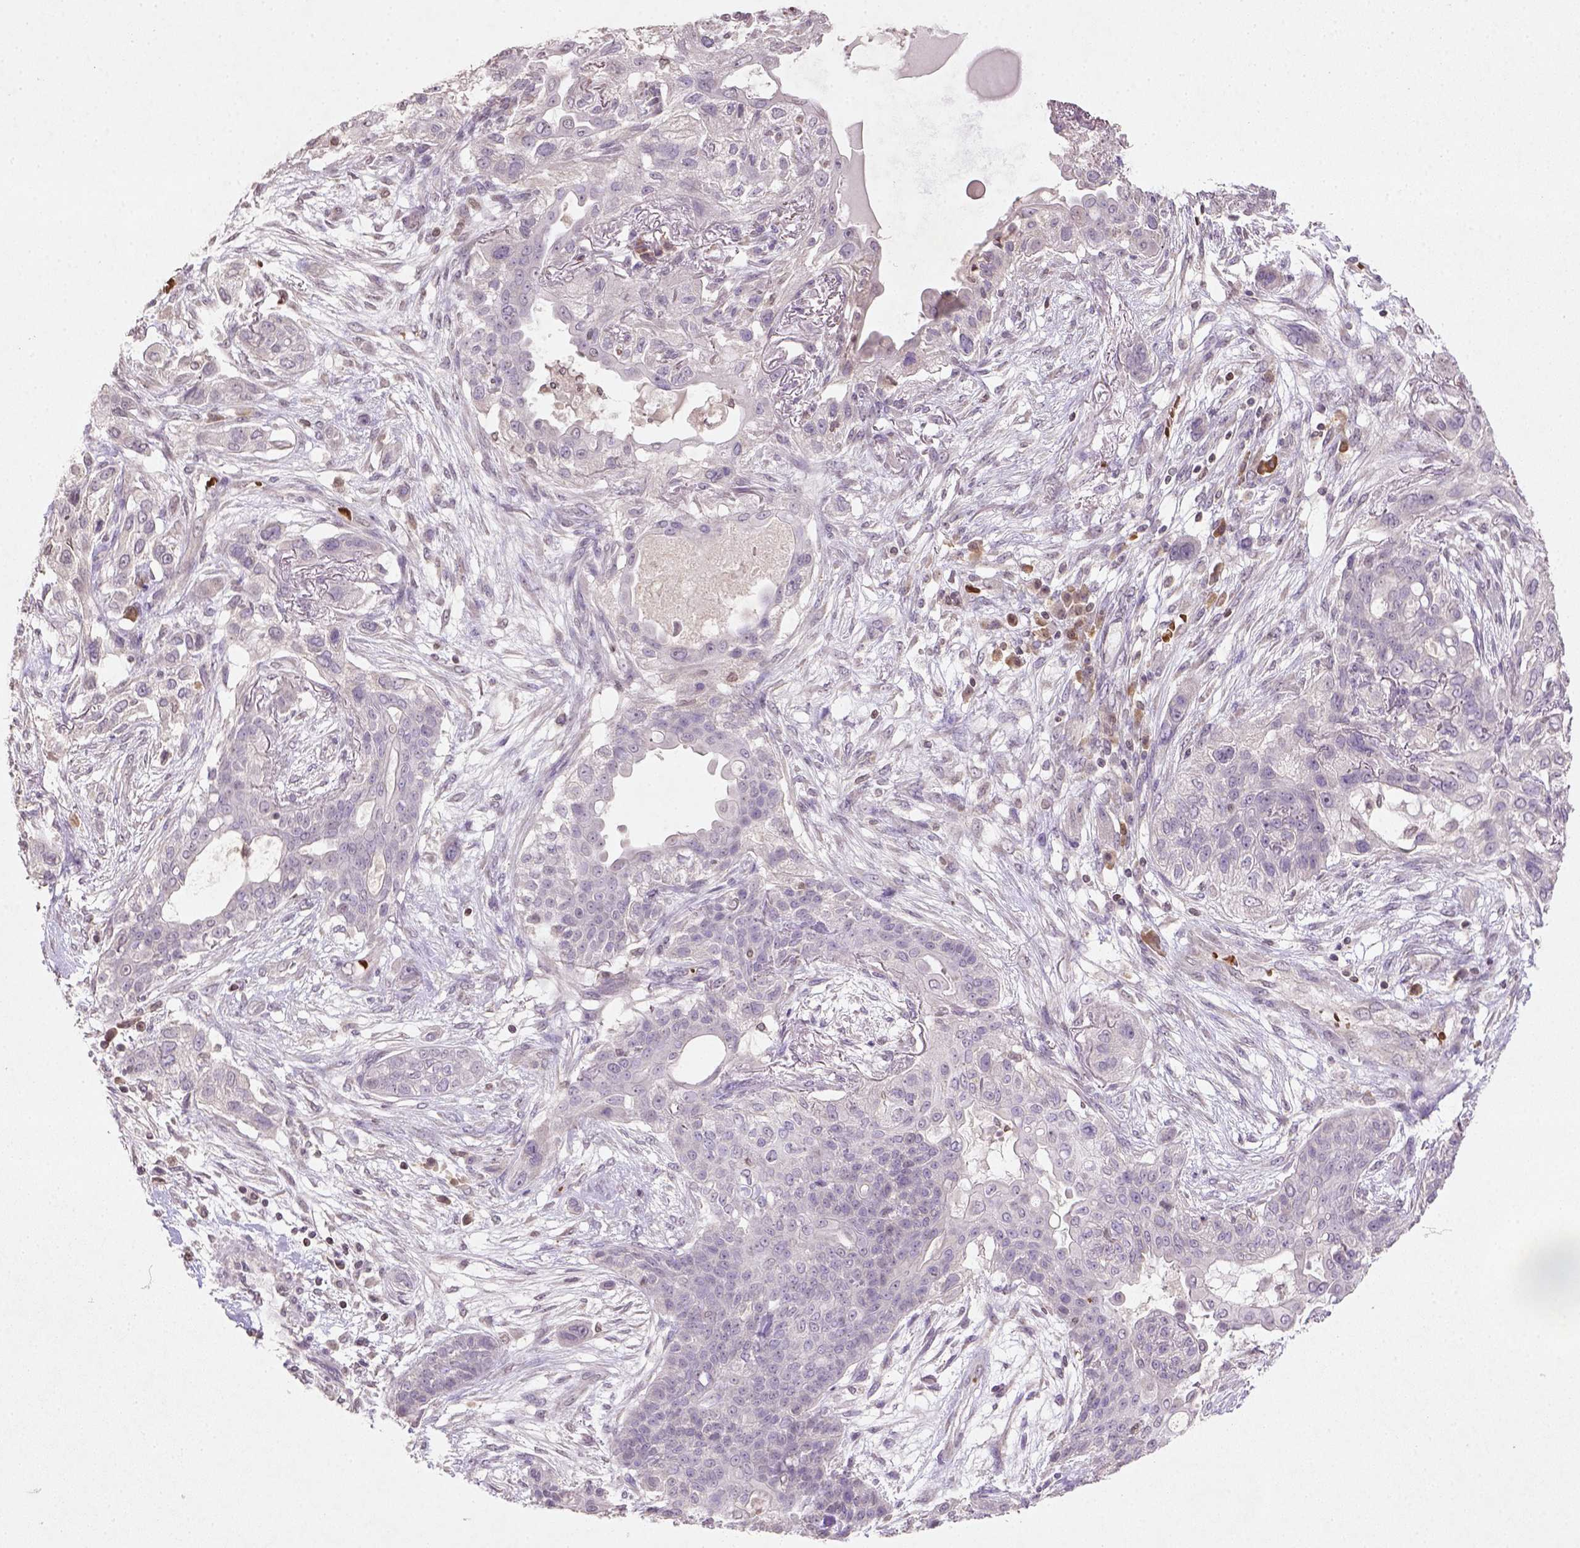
{"staining": {"intensity": "negative", "quantity": "none", "location": "none"}, "tissue": "lung cancer", "cell_type": "Tumor cells", "image_type": "cancer", "snomed": [{"axis": "morphology", "description": "Squamous cell carcinoma, NOS"}, {"axis": "topography", "description": "Lung"}], "caption": "IHC photomicrograph of human squamous cell carcinoma (lung) stained for a protein (brown), which displays no expression in tumor cells. (Brightfield microscopy of DAB IHC at high magnification).", "gene": "NUDT3", "patient": {"sex": "female", "age": 70}}